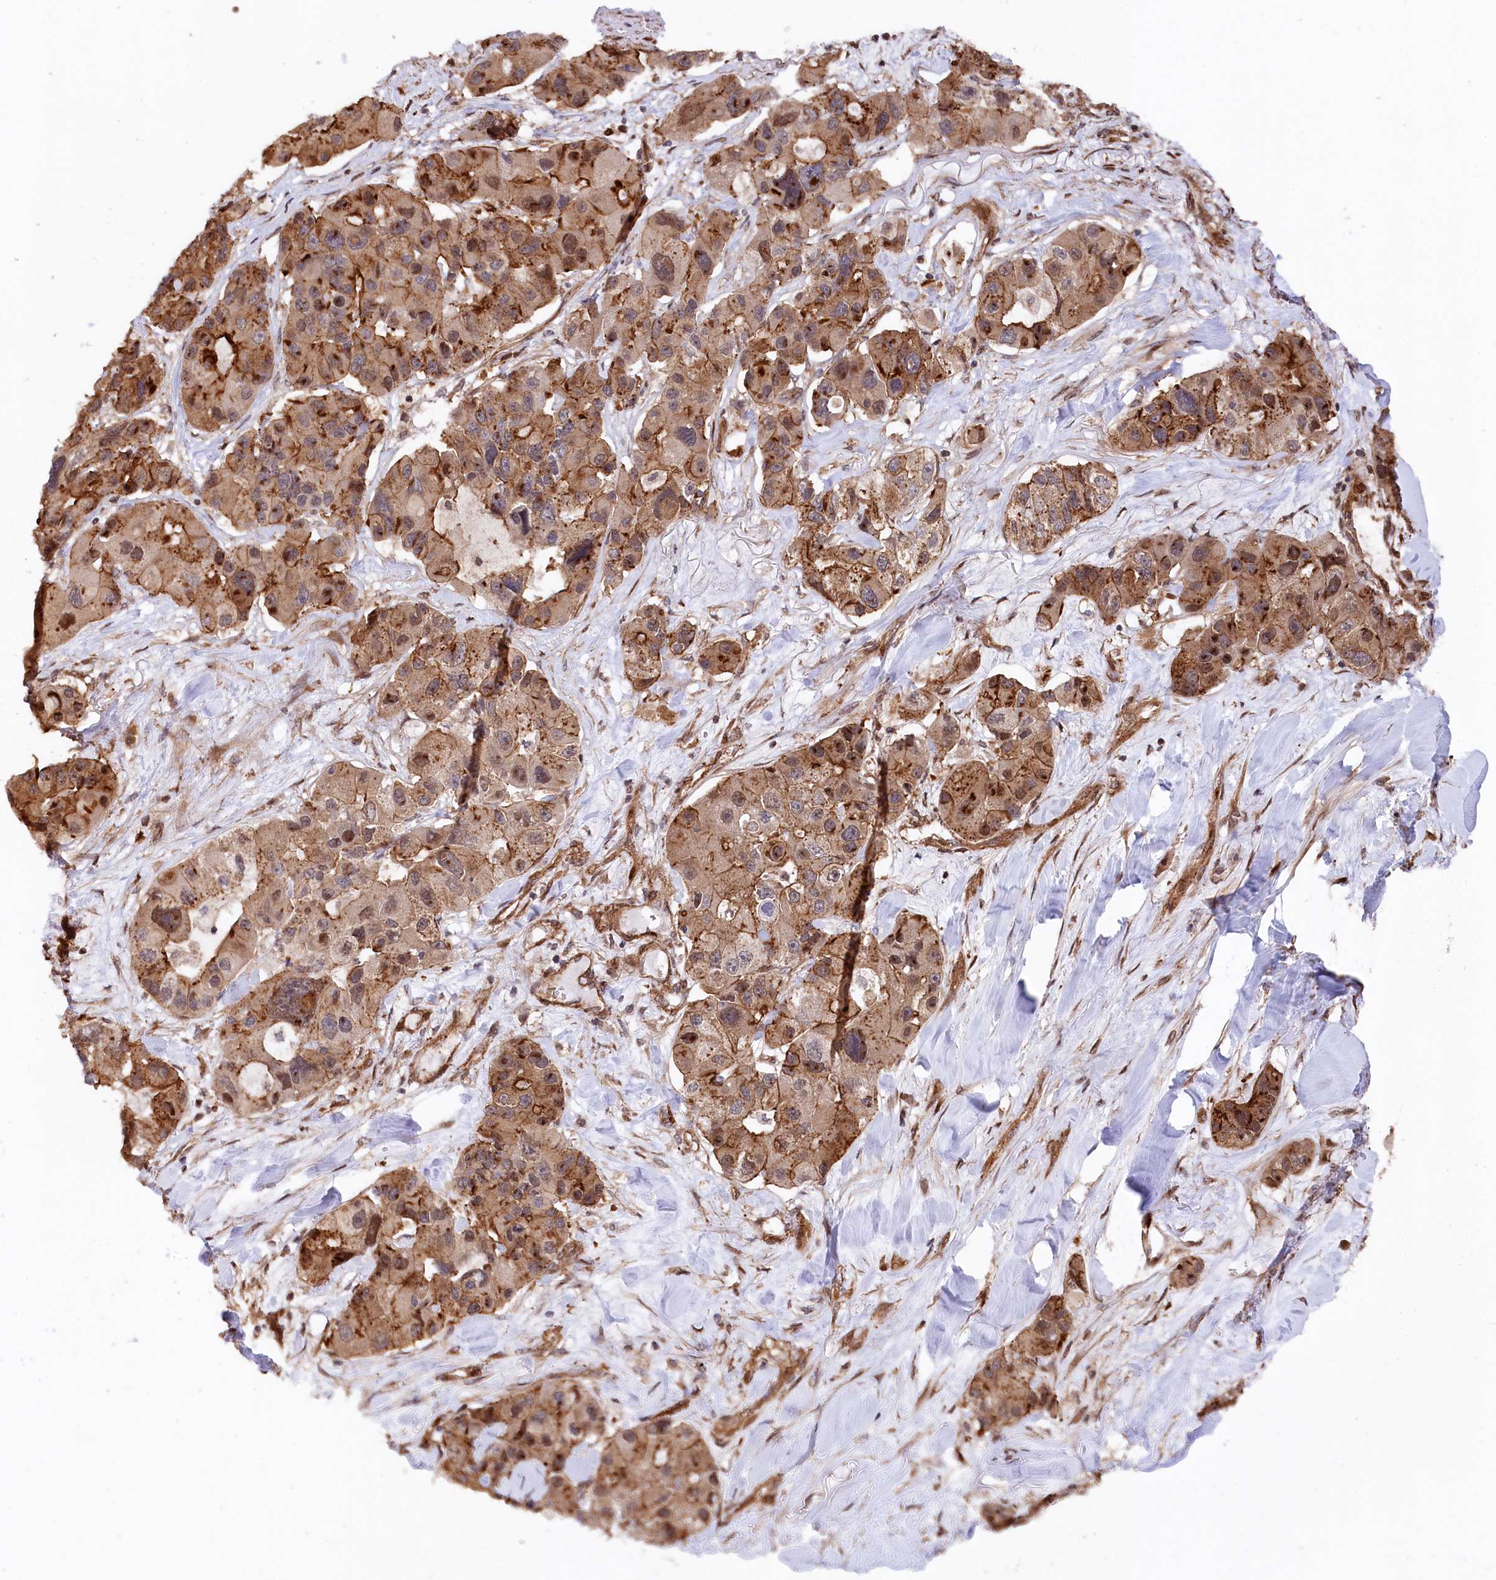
{"staining": {"intensity": "strong", "quantity": "25%-75%", "location": "cytoplasmic/membranous,nuclear"}, "tissue": "lung cancer", "cell_type": "Tumor cells", "image_type": "cancer", "snomed": [{"axis": "morphology", "description": "Adenocarcinoma, NOS"}, {"axis": "topography", "description": "Lung"}], "caption": "High-magnification brightfield microscopy of lung cancer stained with DAB (3,3'-diaminobenzidine) (brown) and counterstained with hematoxylin (blue). tumor cells exhibit strong cytoplasmic/membranous and nuclear expression is identified in approximately25%-75% of cells. (Brightfield microscopy of DAB IHC at high magnification).", "gene": "TNKS1BP1", "patient": {"sex": "female", "age": 54}}